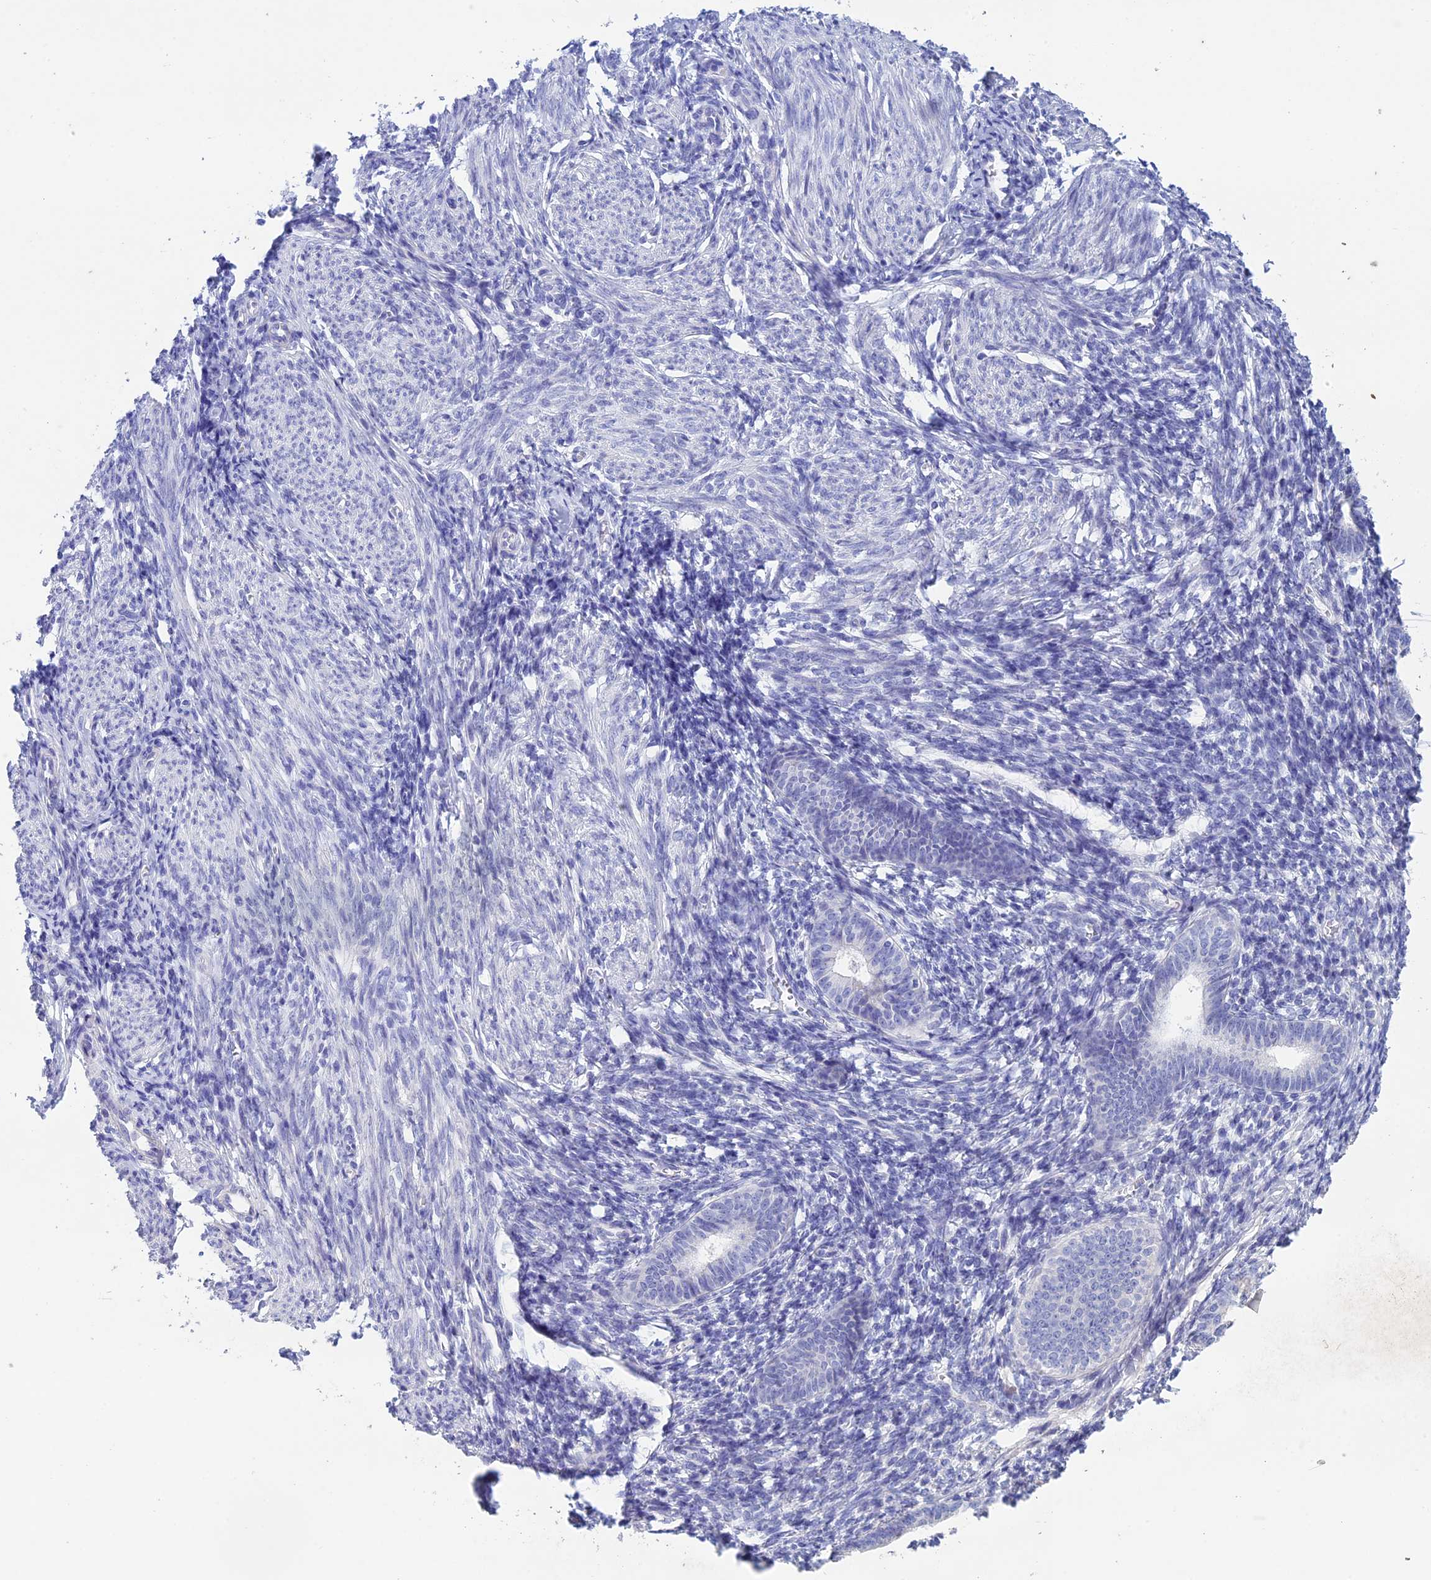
{"staining": {"intensity": "negative", "quantity": "none", "location": "none"}, "tissue": "endometrium", "cell_type": "Cells in endometrial stroma", "image_type": "normal", "snomed": [{"axis": "morphology", "description": "Normal tissue, NOS"}, {"axis": "morphology", "description": "Adenocarcinoma, NOS"}, {"axis": "topography", "description": "Endometrium"}], "caption": "Immunohistochemistry micrograph of normal endometrium: human endometrium stained with DAB reveals no significant protein expression in cells in endometrial stroma.", "gene": "BTBD19", "patient": {"sex": "female", "age": 57}}